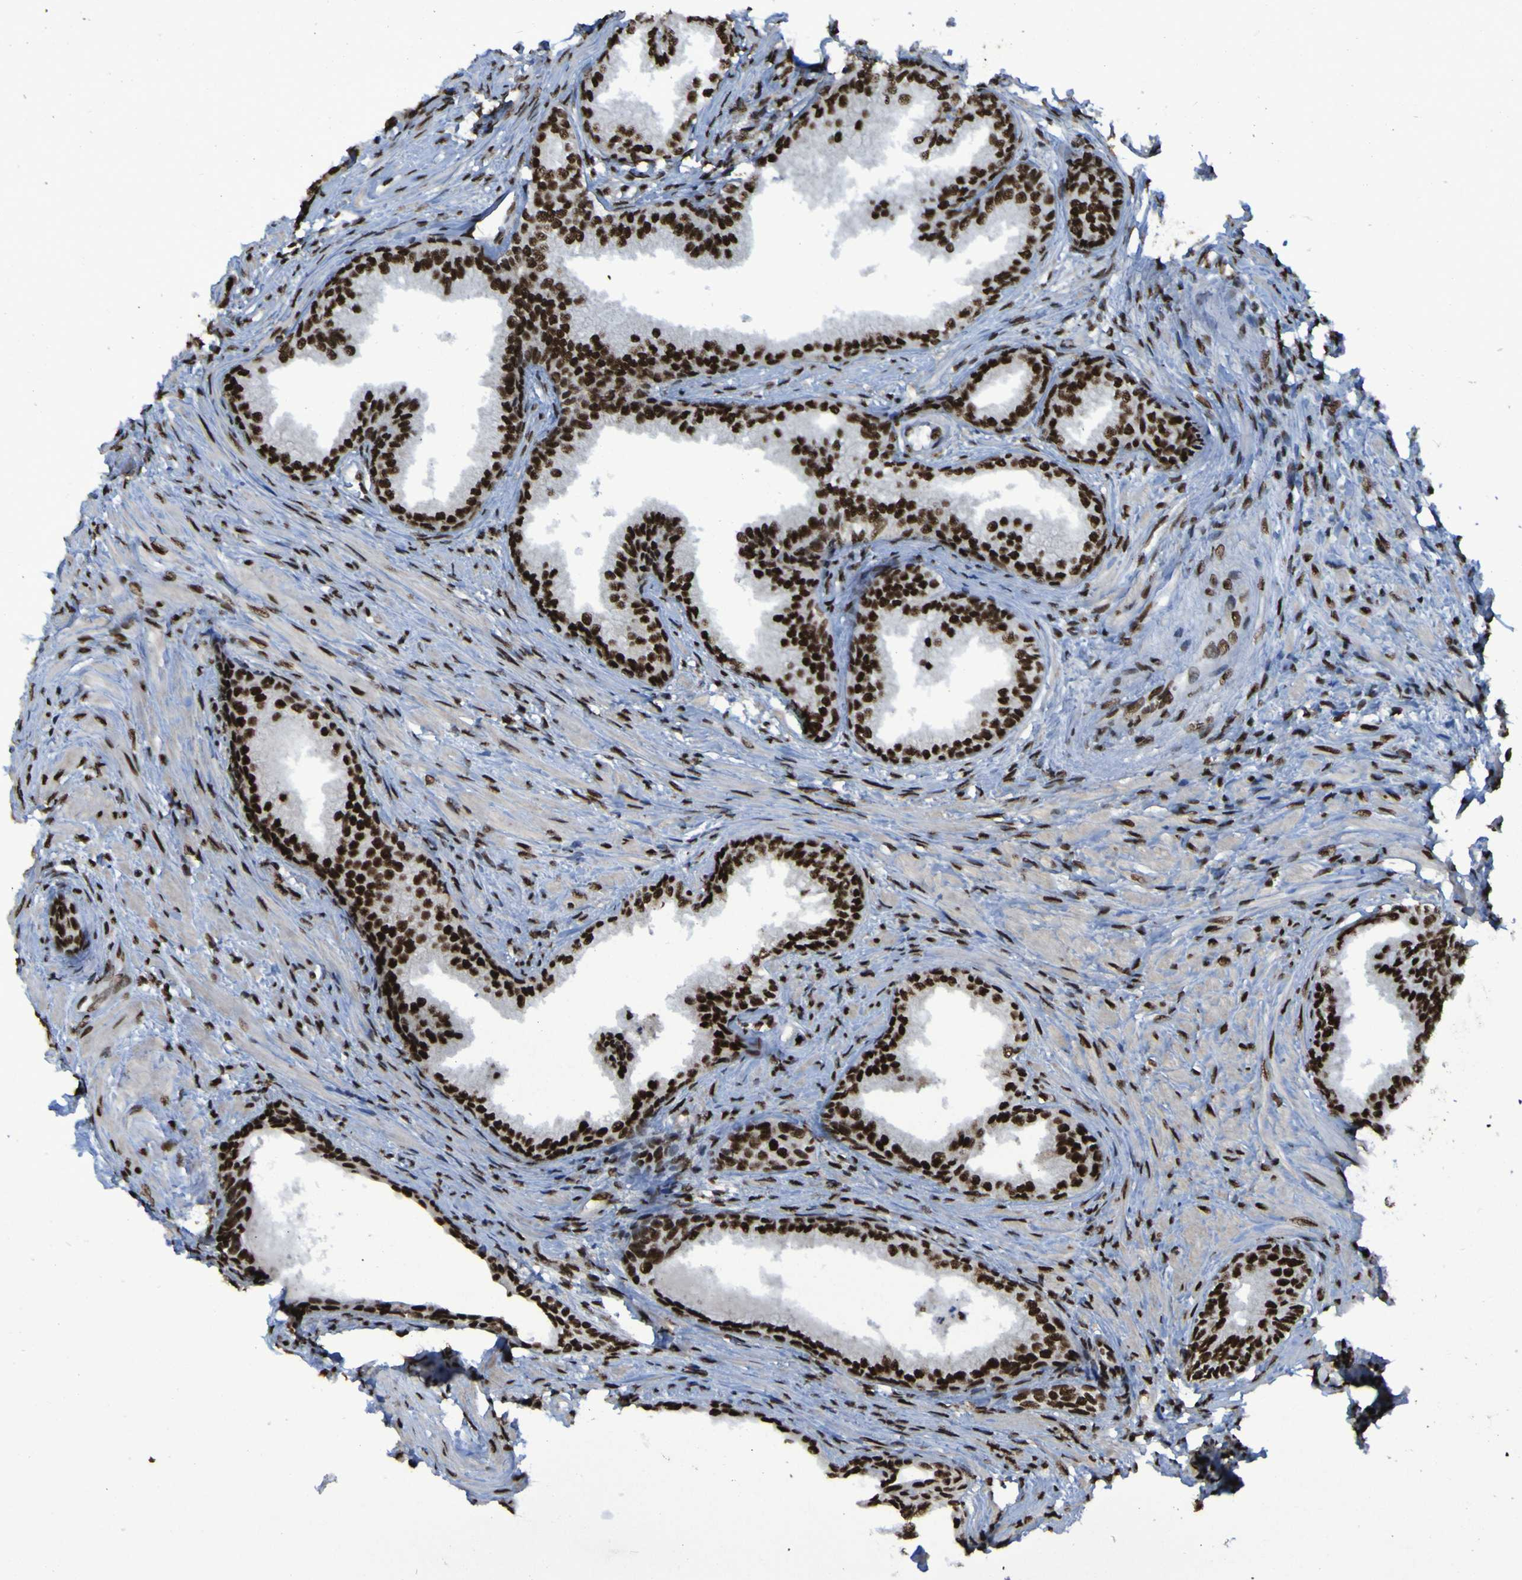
{"staining": {"intensity": "strong", "quantity": ">75%", "location": "nuclear"}, "tissue": "prostate", "cell_type": "Glandular cells", "image_type": "normal", "snomed": [{"axis": "morphology", "description": "Normal tissue, NOS"}, {"axis": "topography", "description": "Prostate"}], "caption": "DAB immunohistochemical staining of benign prostate reveals strong nuclear protein positivity in about >75% of glandular cells.", "gene": "HNRNPR", "patient": {"sex": "male", "age": 76}}